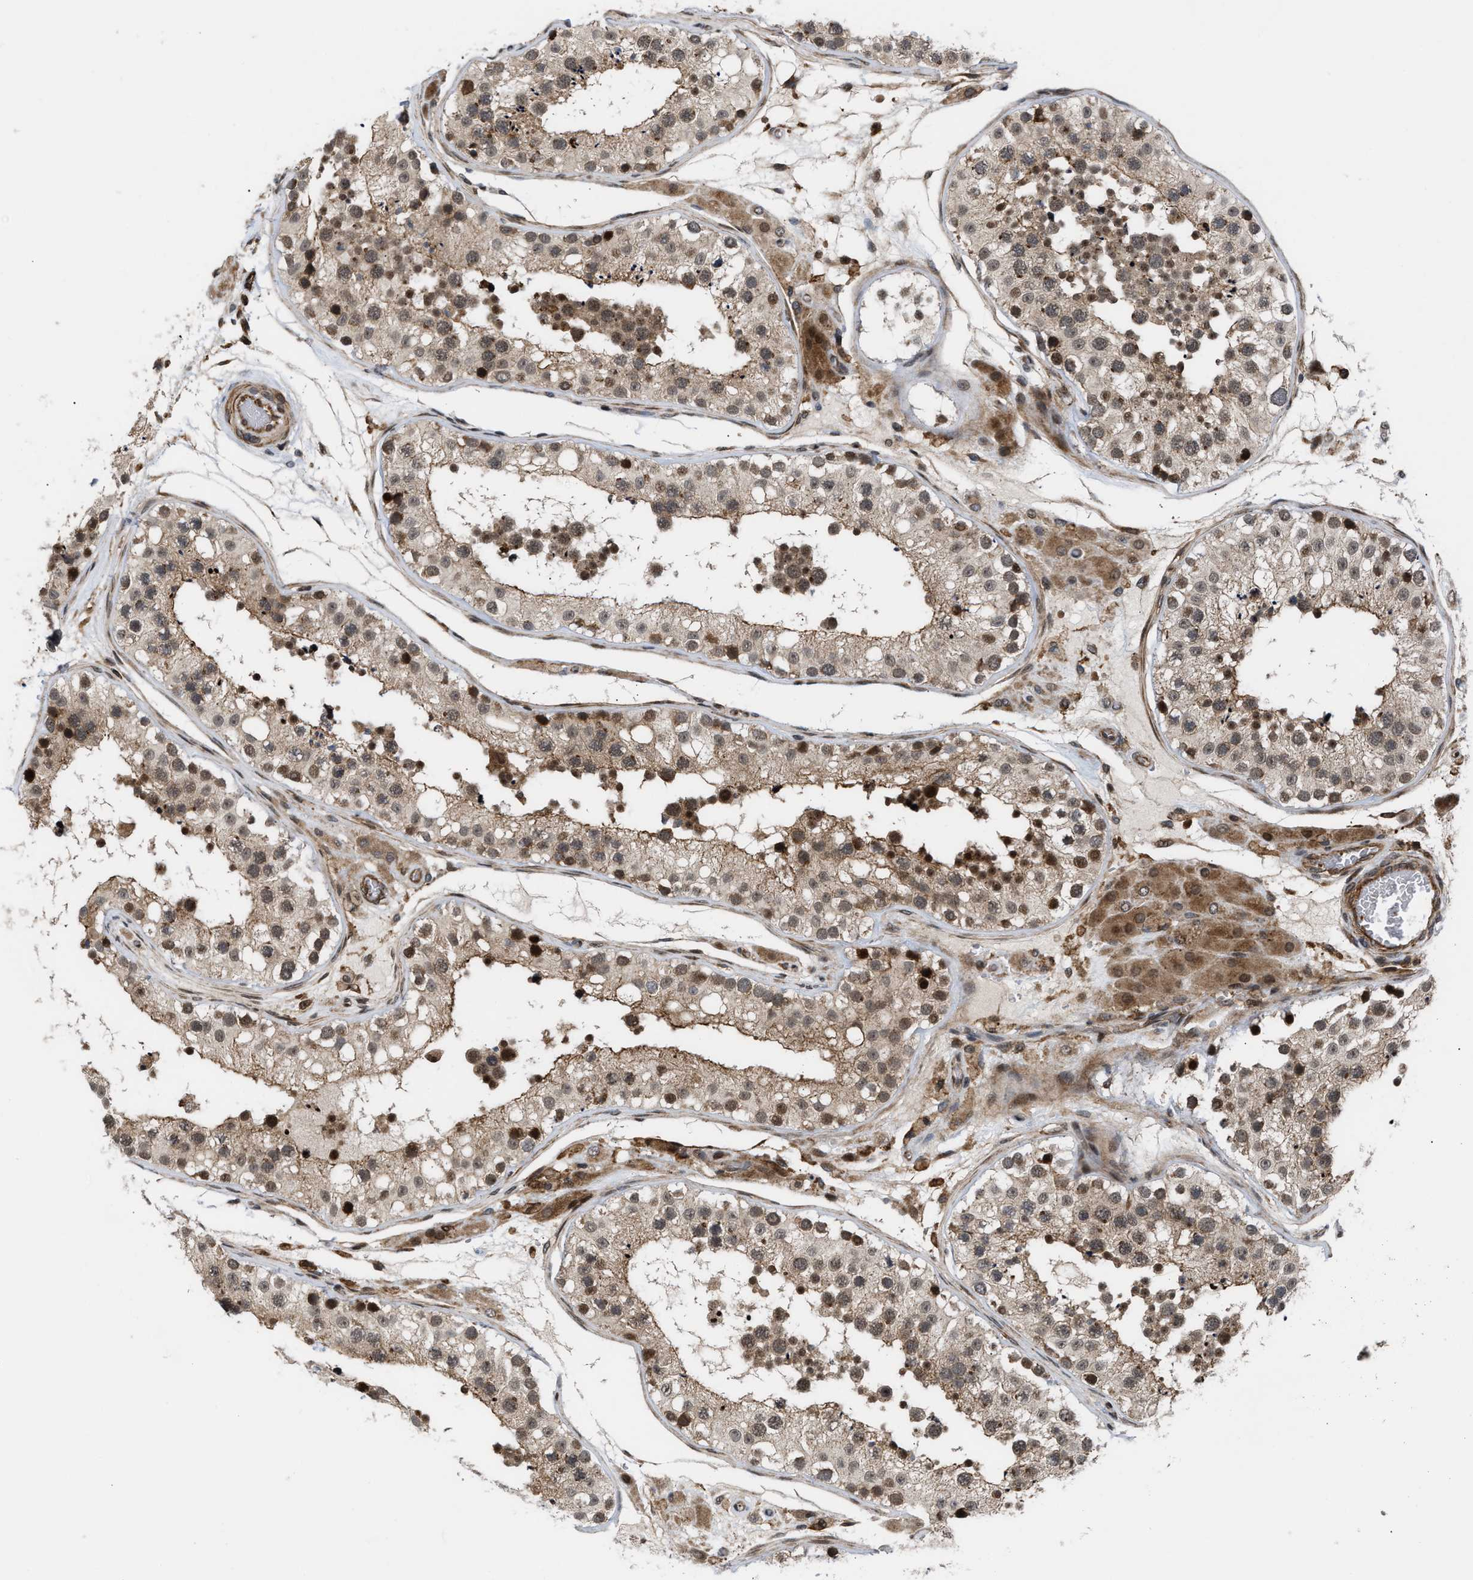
{"staining": {"intensity": "moderate", "quantity": ">75%", "location": "cytoplasmic/membranous,nuclear"}, "tissue": "testis", "cell_type": "Cells in seminiferous ducts", "image_type": "normal", "snomed": [{"axis": "morphology", "description": "Normal tissue, NOS"}, {"axis": "topography", "description": "Testis"}], "caption": "Testis stained for a protein (brown) shows moderate cytoplasmic/membranous,nuclear positive positivity in approximately >75% of cells in seminiferous ducts.", "gene": "STAU2", "patient": {"sex": "male", "age": 26}}